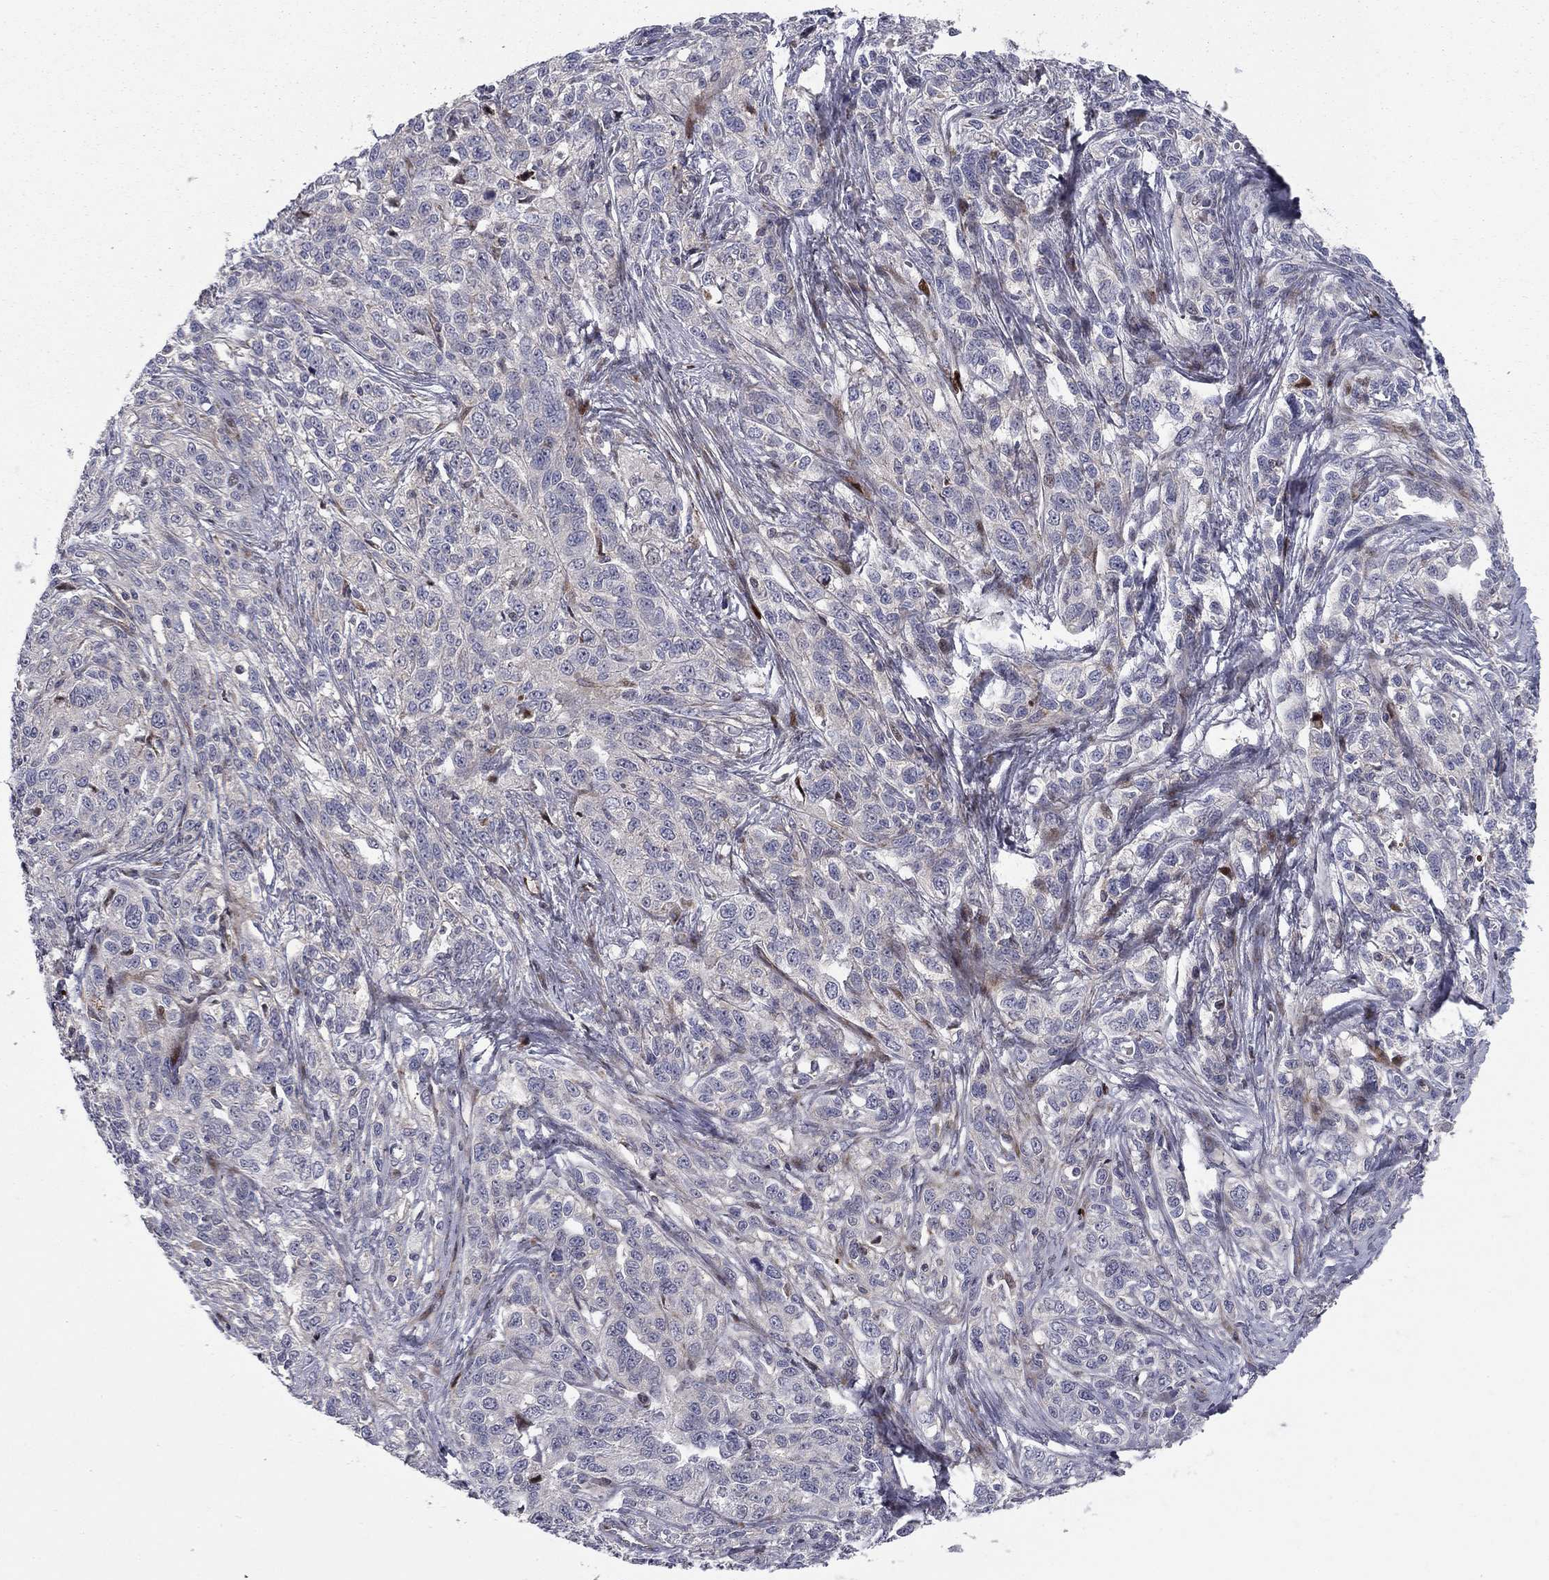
{"staining": {"intensity": "moderate", "quantity": "<25%", "location": "nuclear"}, "tissue": "ovarian cancer", "cell_type": "Tumor cells", "image_type": "cancer", "snomed": [{"axis": "morphology", "description": "Cystadenocarcinoma, serous, NOS"}, {"axis": "topography", "description": "Ovary"}], "caption": "Human ovarian cancer stained with a brown dye exhibits moderate nuclear positive positivity in about <25% of tumor cells.", "gene": "MIOS", "patient": {"sex": "female", "age": 71}}